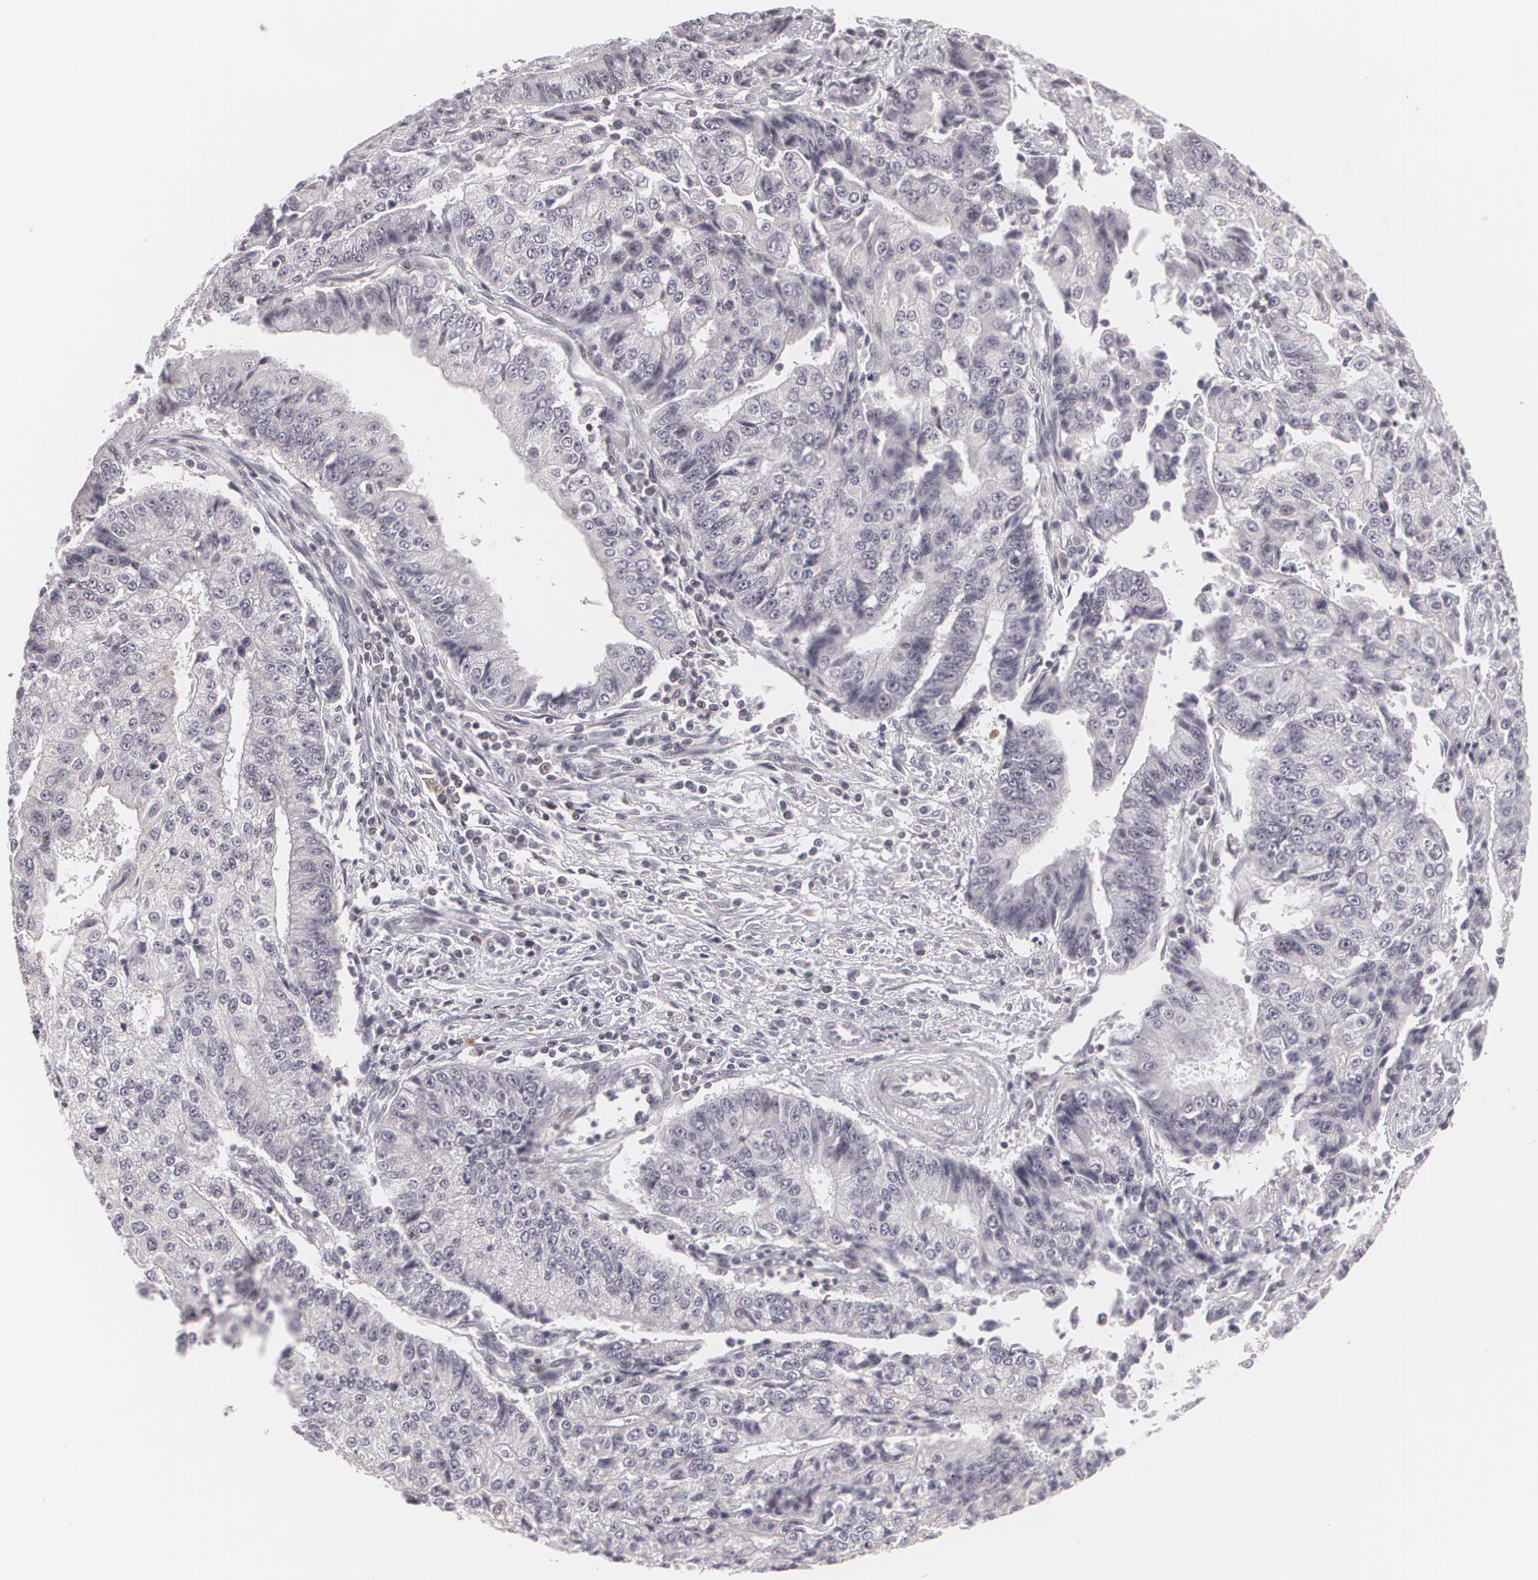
{"staining": {"intensity": "negative", "quantity": "none", "location": "none"}, "tissue": "endometrial cancer", "cell_type": "Tumor cells", "image_type": "cancer", "snomed": [{"axis": "morphology", "description": "Adenocarcinoma, NOS"}, {"axis": "topography", "description": "Endometrium"}], "caption": "A high-resolution image shows immunohistochemistry (IHC) staining of adenocarcinoma (endometrial), which reveals no significant positivity in tumor cells.", "gene": "ZBTB16", "patient": {"sex": "female", "age": 75}}